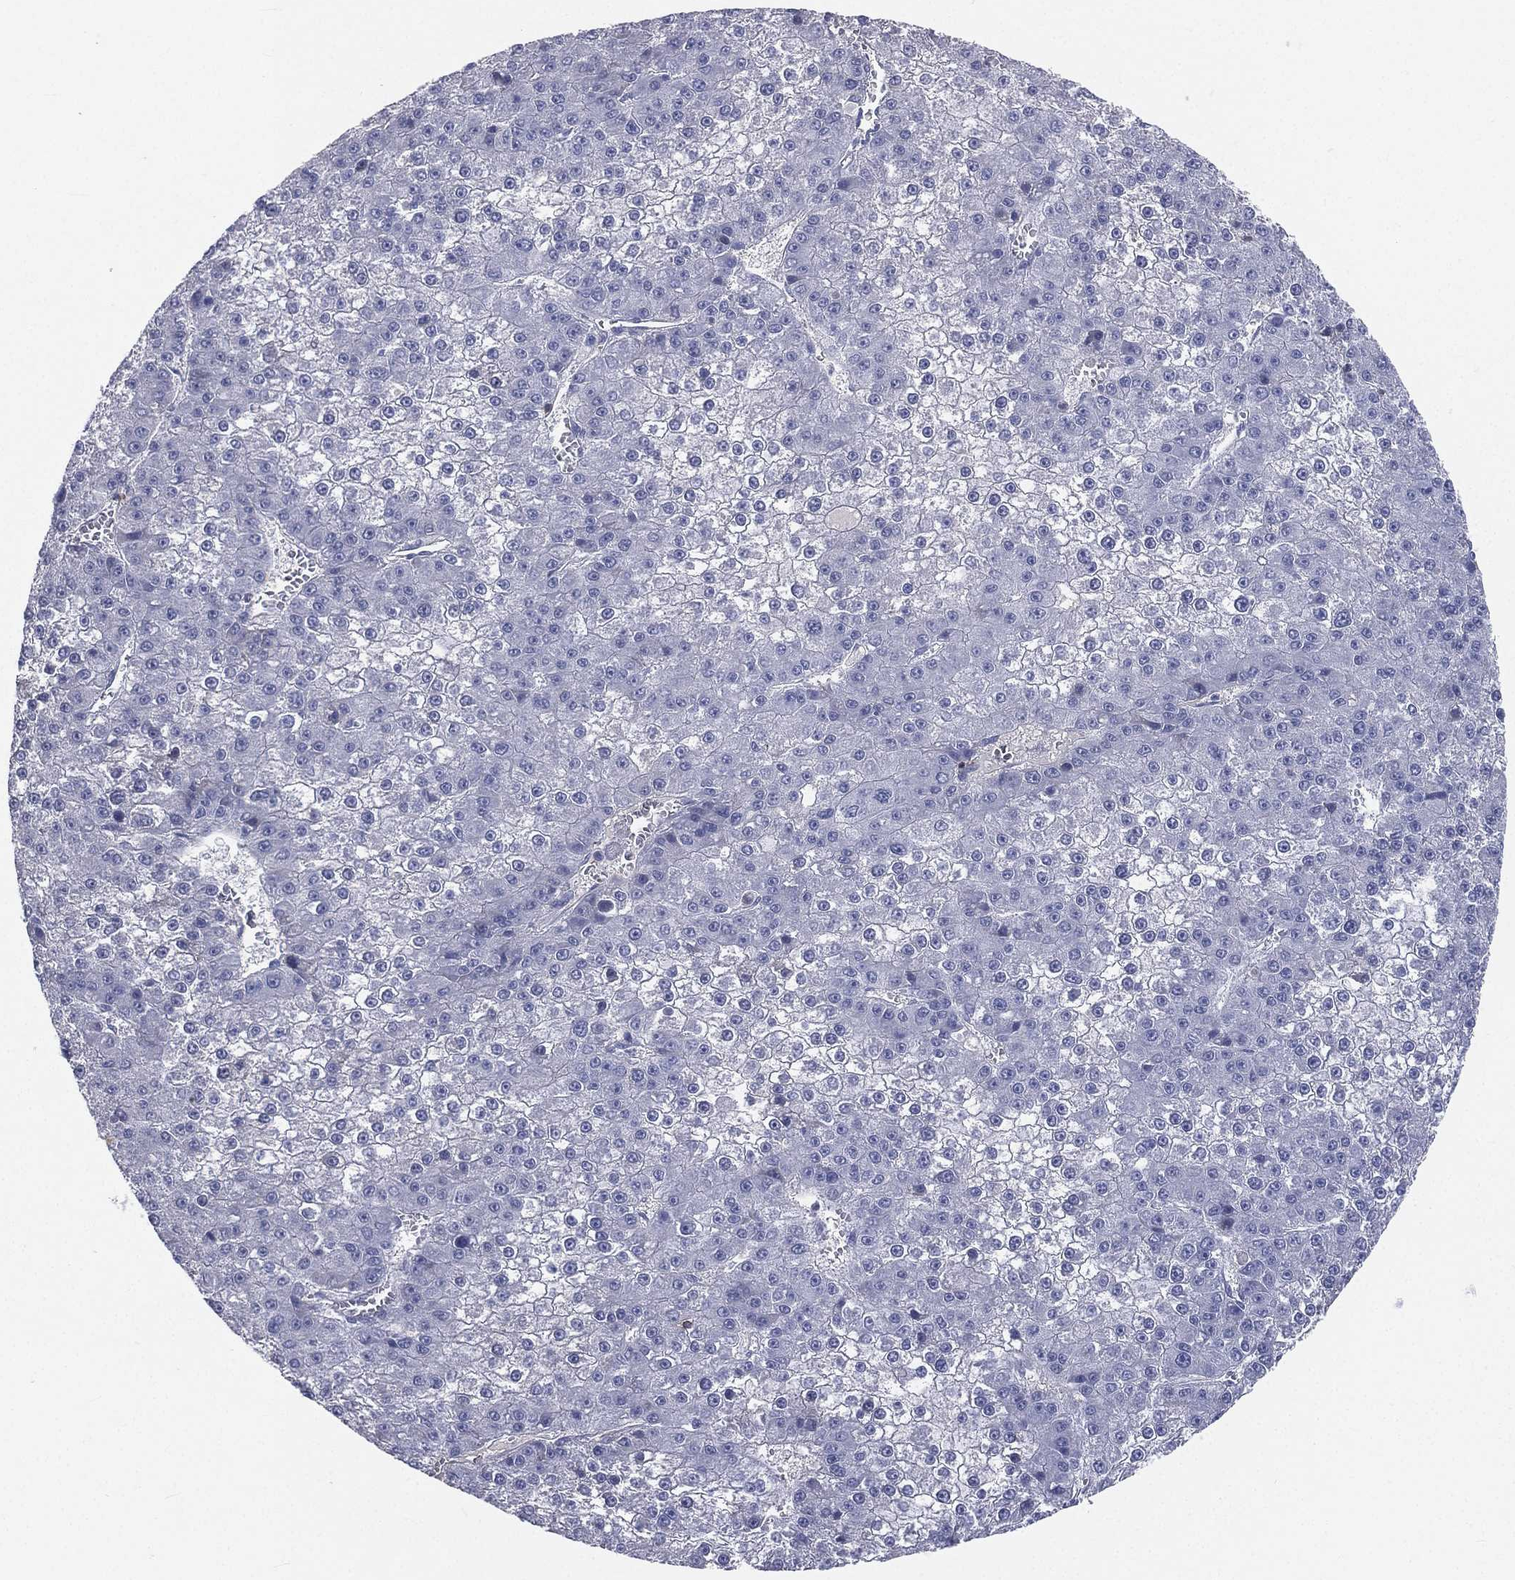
{"staining": {"intensity": "negative", "quantity": "none", "location": "none"}, "tissue": "liver cancer", "cell_type": "Tumor cells", "image_type": "cancer", "snomed": [{"axis": "morphology", "description": "Carcinoma, Hepatocellular, NOS"}, {"axis": "topography", "description": "Liver"}], "caption": "Immunohistochemistry photomicrograph of neoplastic tissue: liver hepatocellular carcinoma stained with DAB reveals no significant protein expression in tumor cells.", "gene": "CD3D", "patient": {"sex": "female", "age": 73}}